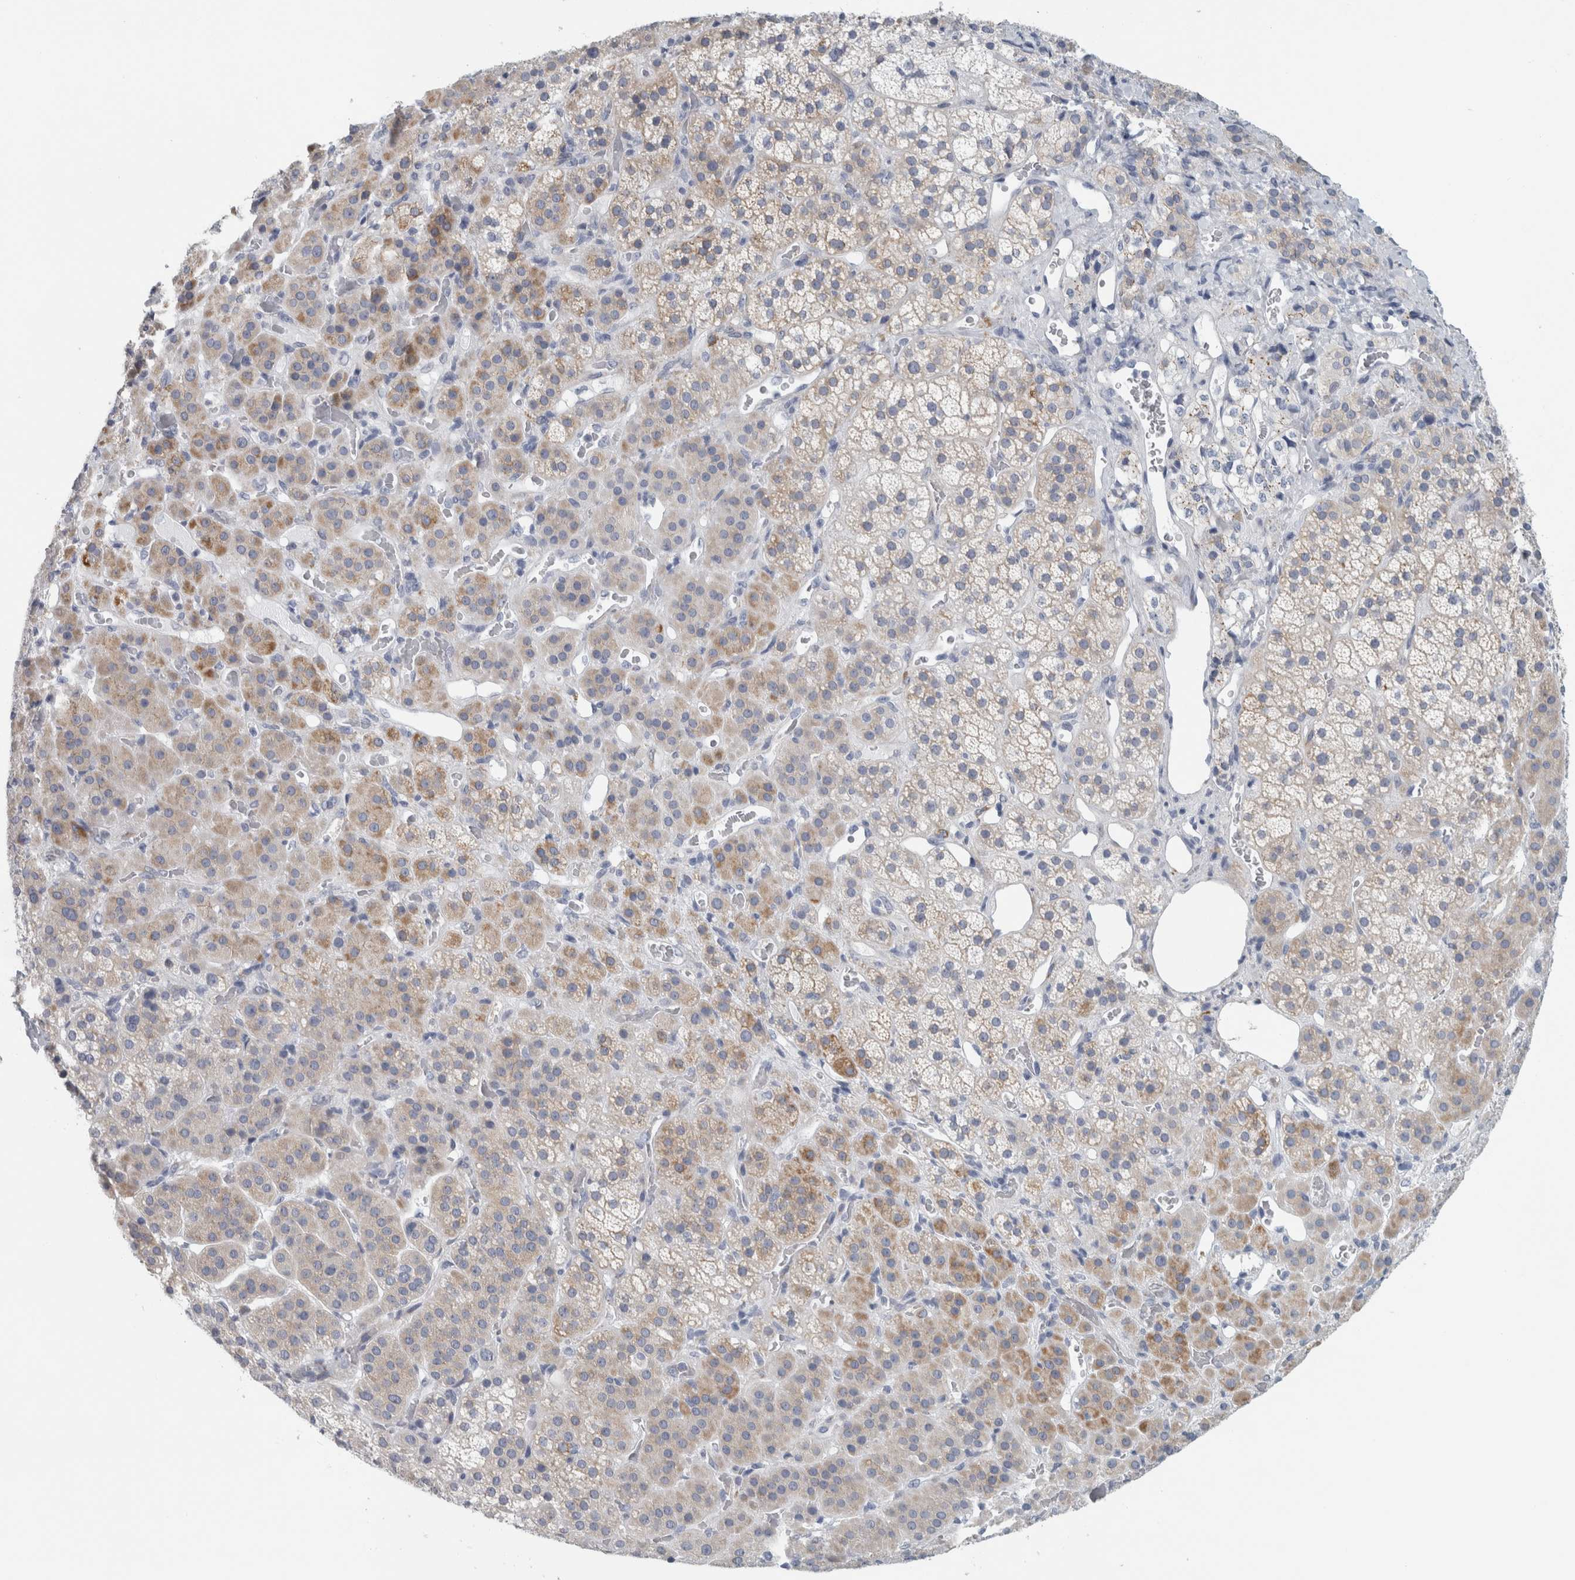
{"staining": {"intensity": "weak", "quantity": "25%-75%", "location": "cytoplasmic/membranous"}, "tissue": "adrenal gland", "cell_type": "Glandular cells", "image_type": "normal", "snomed": [{"axis": "morphology", "description": "Normal tissue, NOS"}, {"axis": "topography", "description": "Adrenal gland"}], "caption": "Adrenal gland stained with a protein marker reveals weak staining in glandular cells.", "gene": "B3GNT3", "patient": {"sex": "male", "age": 57}}